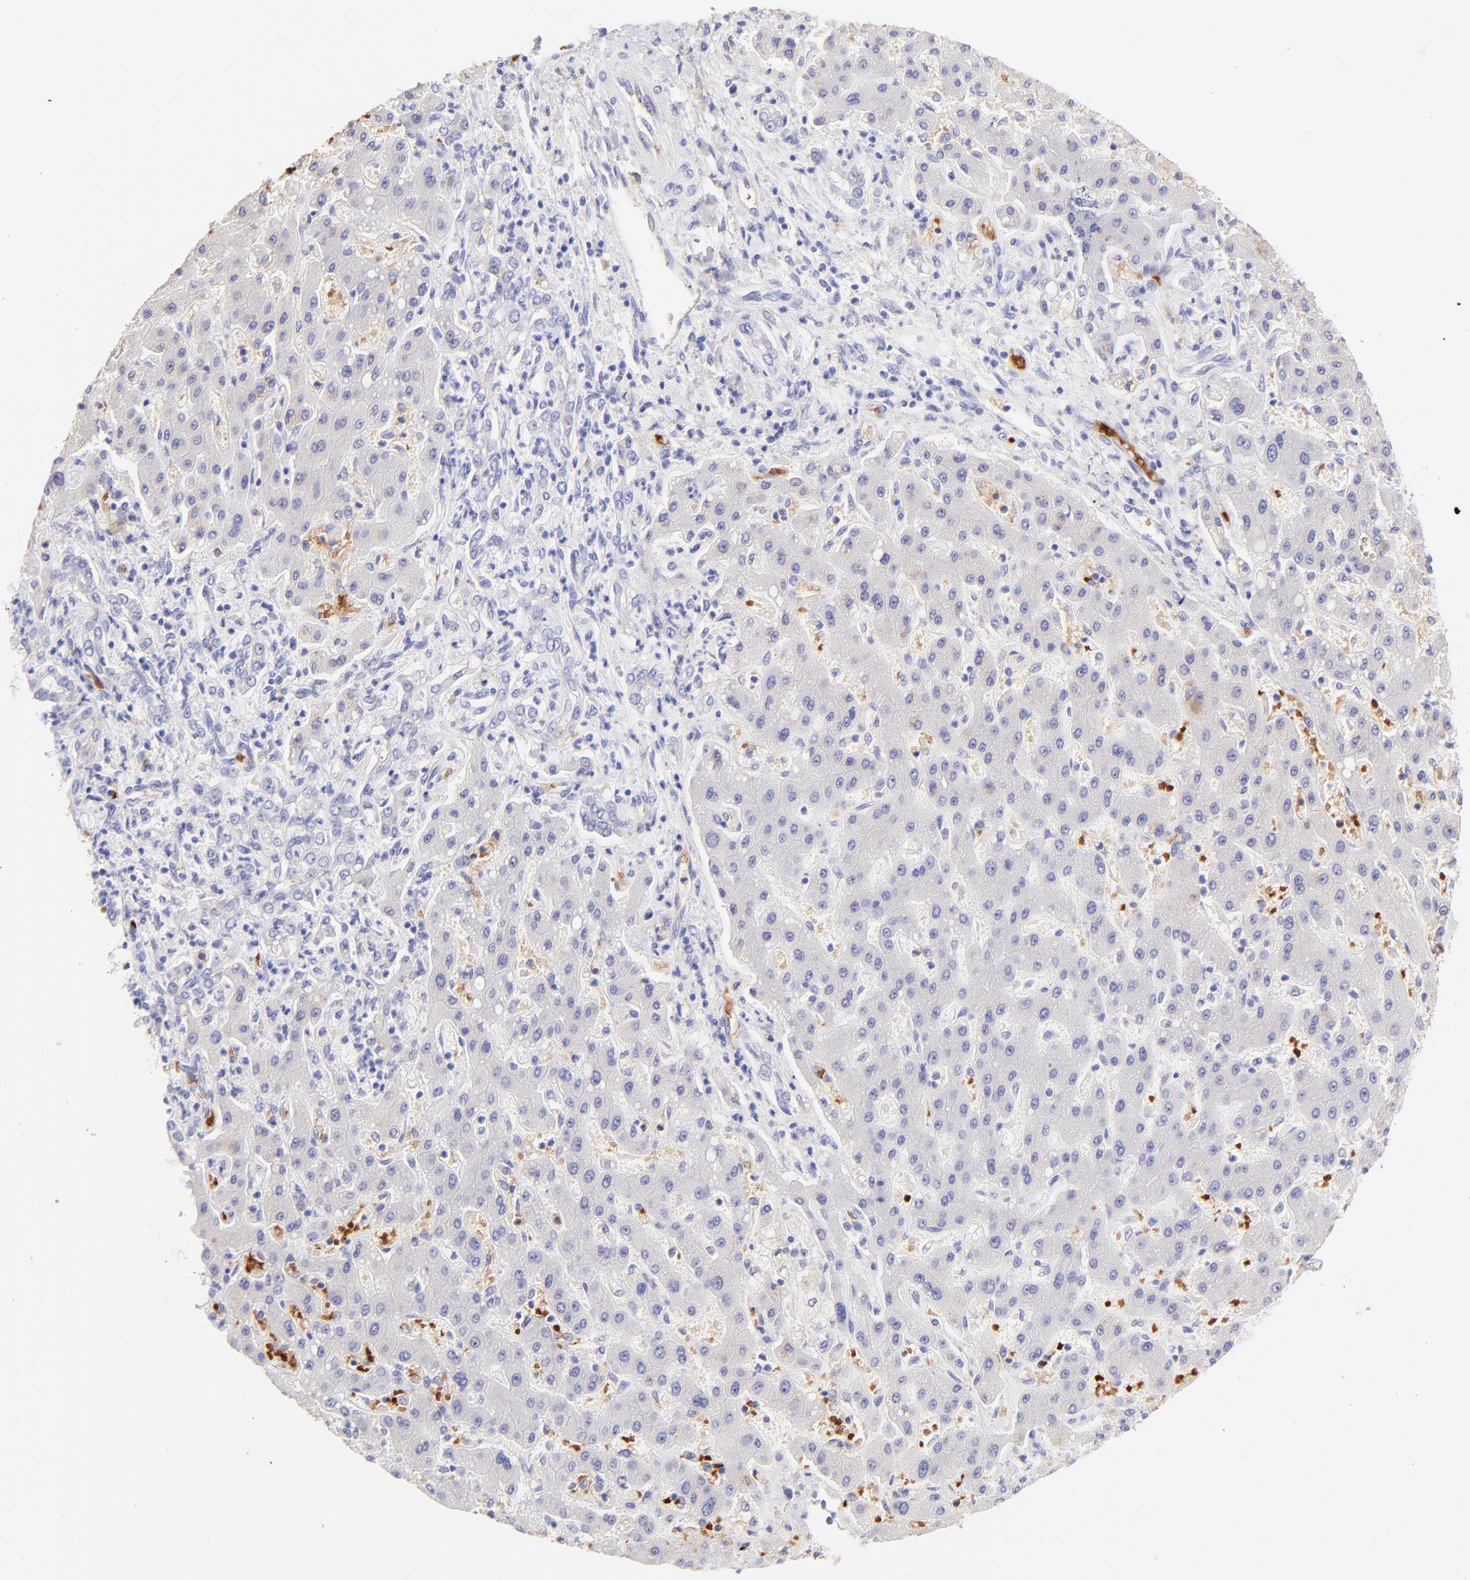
{"staining": {"intensity": "weak", "quantity": "<25%", "location": "cytoplasmic/membranous"}, "tissue": "liver cancer", "cell_type": "Tumor cells", "image_type": "cancer", "snomed": [{"axis": "morphology", "description": "Cholangiocarcinoma"}, {"axis": "topography", "description": "Liver"}], "caption": "Liver cholangiocarcinoma was stained to show a protein in brown. There is no significant positivity in tumor cells.", "gene": "FRMPD3", "patient": {"sex": "male", "age": 50}}